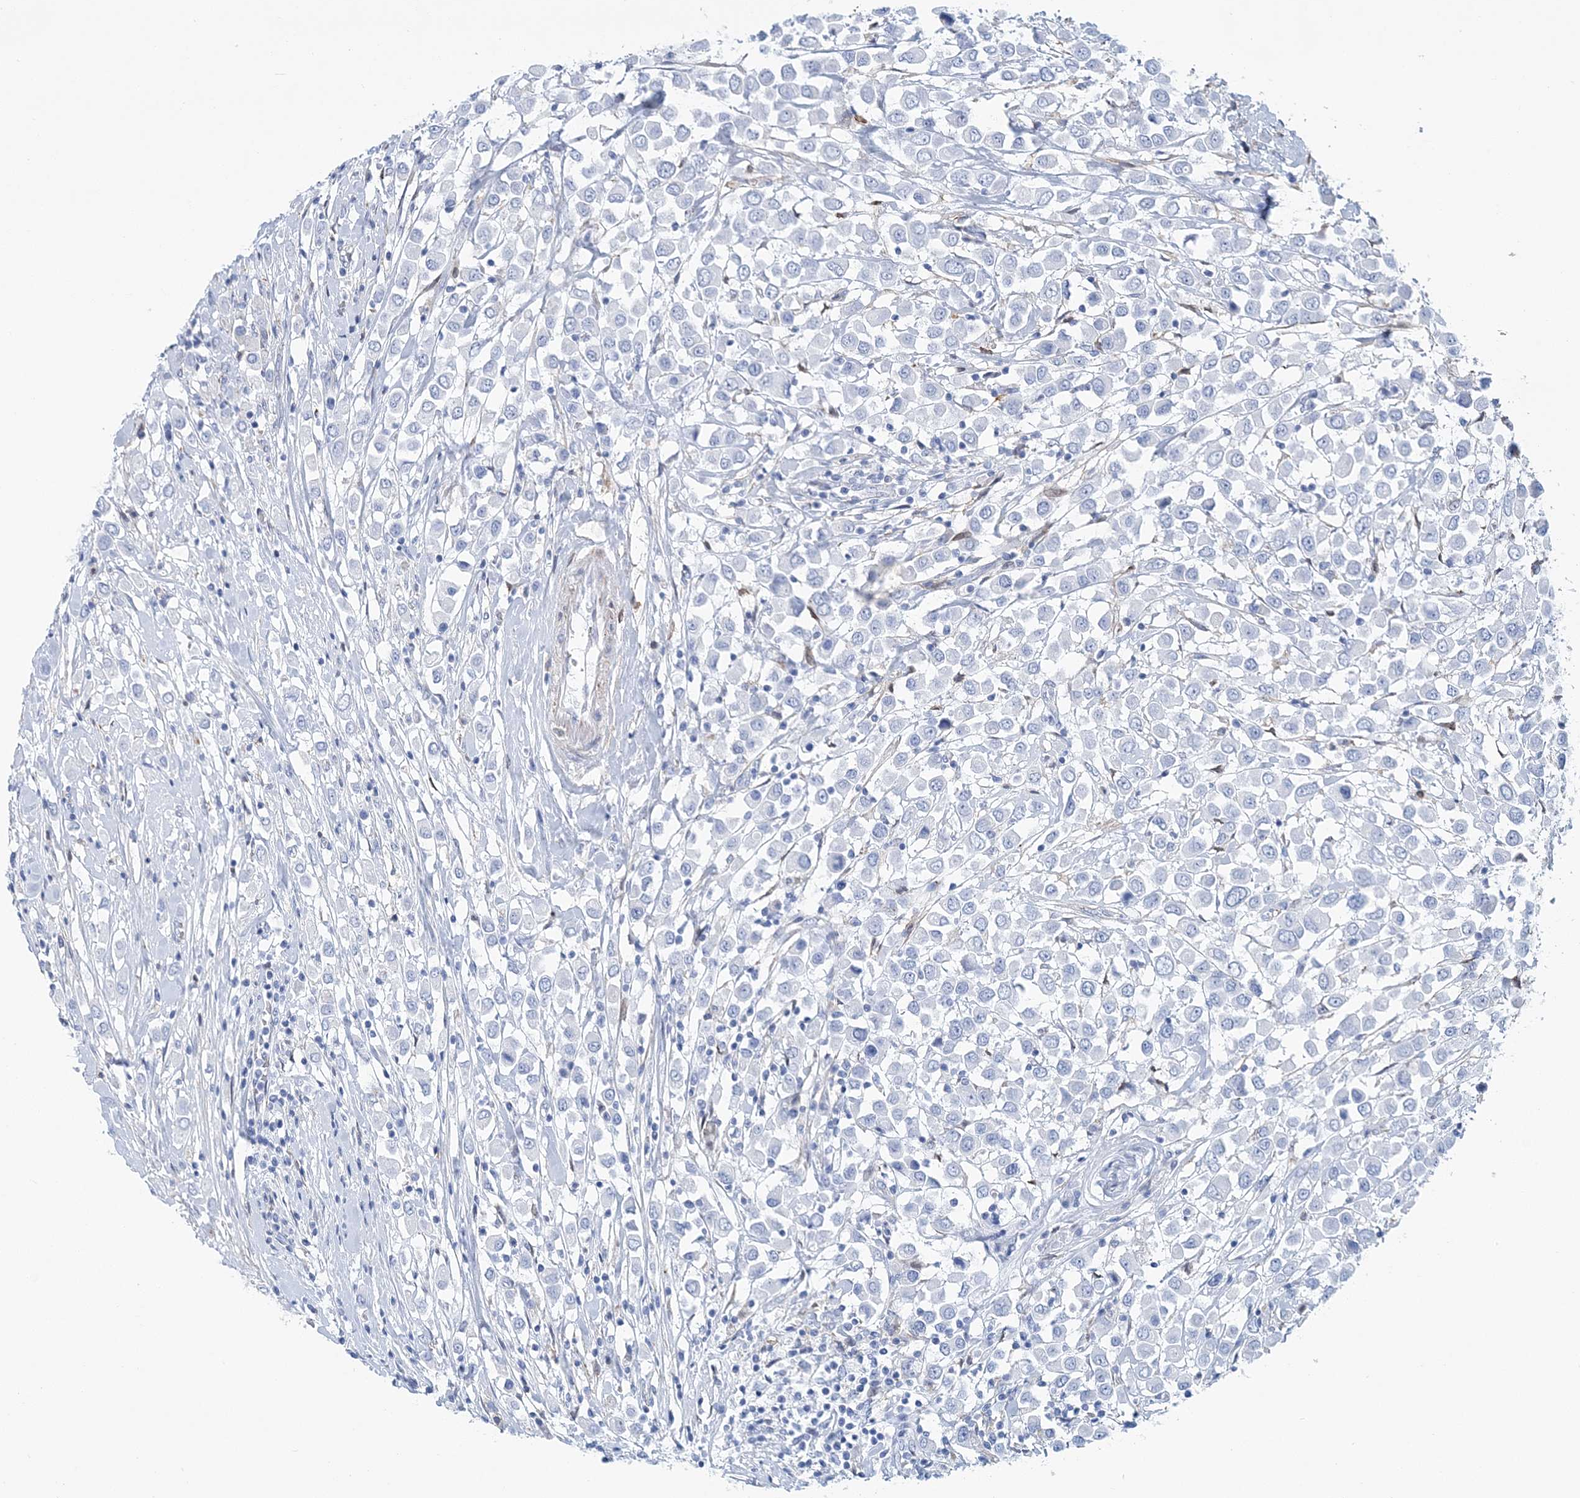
{"staining": {"intensity": "negative", "quantity": "none", "location": "none"}, "tissue": "breast cancer", "cell_type": "Tumor cells", "image_type": "cancer", "snomed": [{"axis": "morphology", "description": "Duct carcinoma"}, {"axis": "topography", "description": "Breast"}], "caption": "IHC of breast cancer reveals no positivity in tumor cells.", "gene": "NKX6-1", "patient": {"sex": "female", "age": 61}}